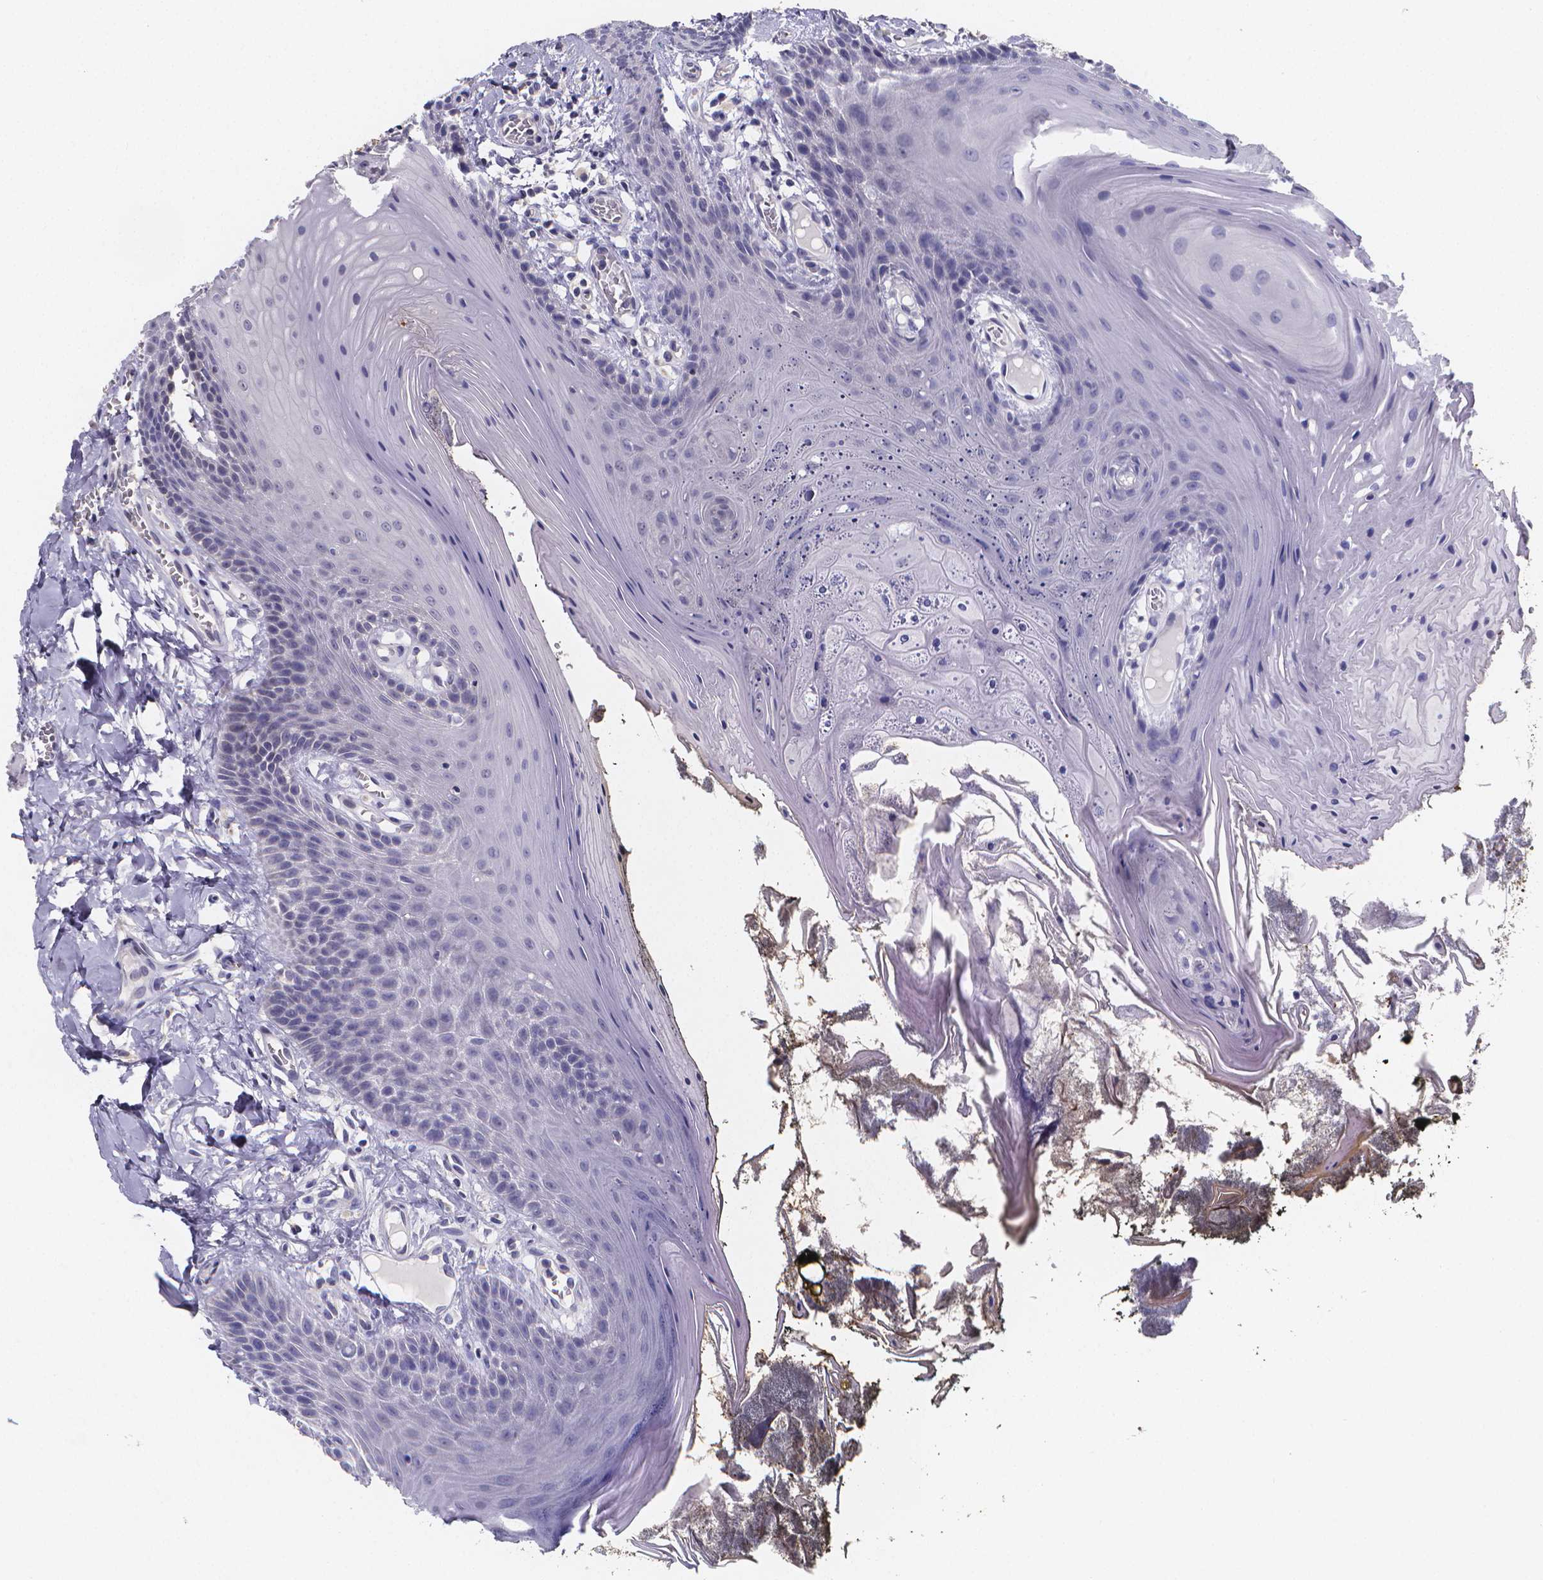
{"staining": {"intensity": "negative", "quantity": "none", "location": "none"}, "tissue": "oral mucosa", "cell_type": "Squamous epithelial cells", "image_type": "normal", "snomed": [{"axis": "morphology", "description": "Normal tissue, NOS"}, {"axis": "topography", "description": "Oral tissue"}], "caption": "Squamous epithelial cells are negative for brown protein staining in unremarkable oral mucosa.", "gene": "PAH", "patient": {"sex": "male", "age": 9}}